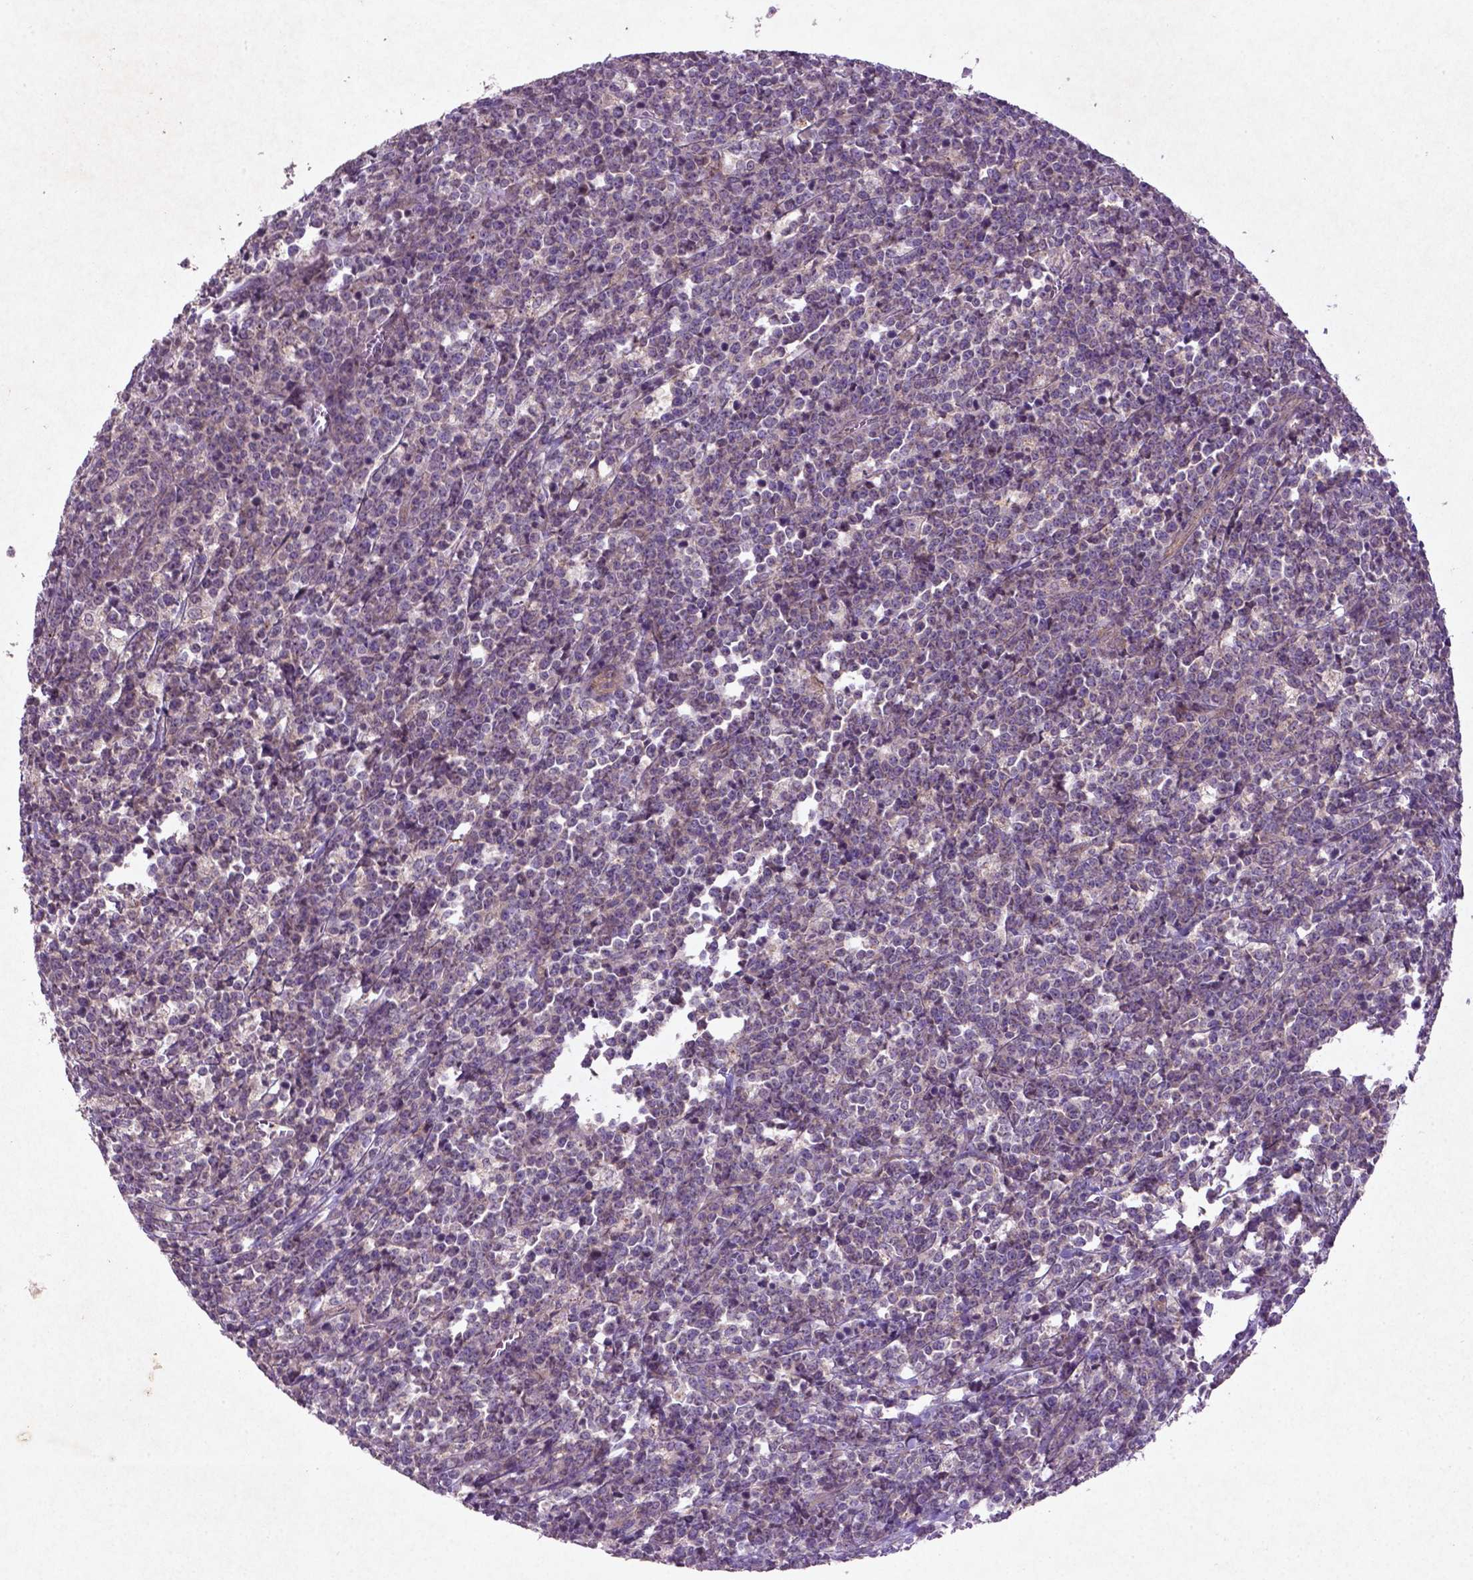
{"staining": {"intensity": "negative", "quantity": "none", "location": "none"}, "tissue": "lymphoma", "cell_type": "Tumor cells", "image_type": "cancer", "snomed": [{"axis": "morphology", "description": "Malignant lymphoma, non-Hodgkin's type, High grade"}, {"axis": "topography", "description": "Small intestine"}], "caption": "Immunohistochemistry (IHC) image of neoplastic tissue: high-grade malignant lymphoma, non-Hodgkin's type stained with DAB demonstrates no significant protein expression in tumor cells.", "gene": "MTOR", "patient": {"sex": "female", "age": 56}}